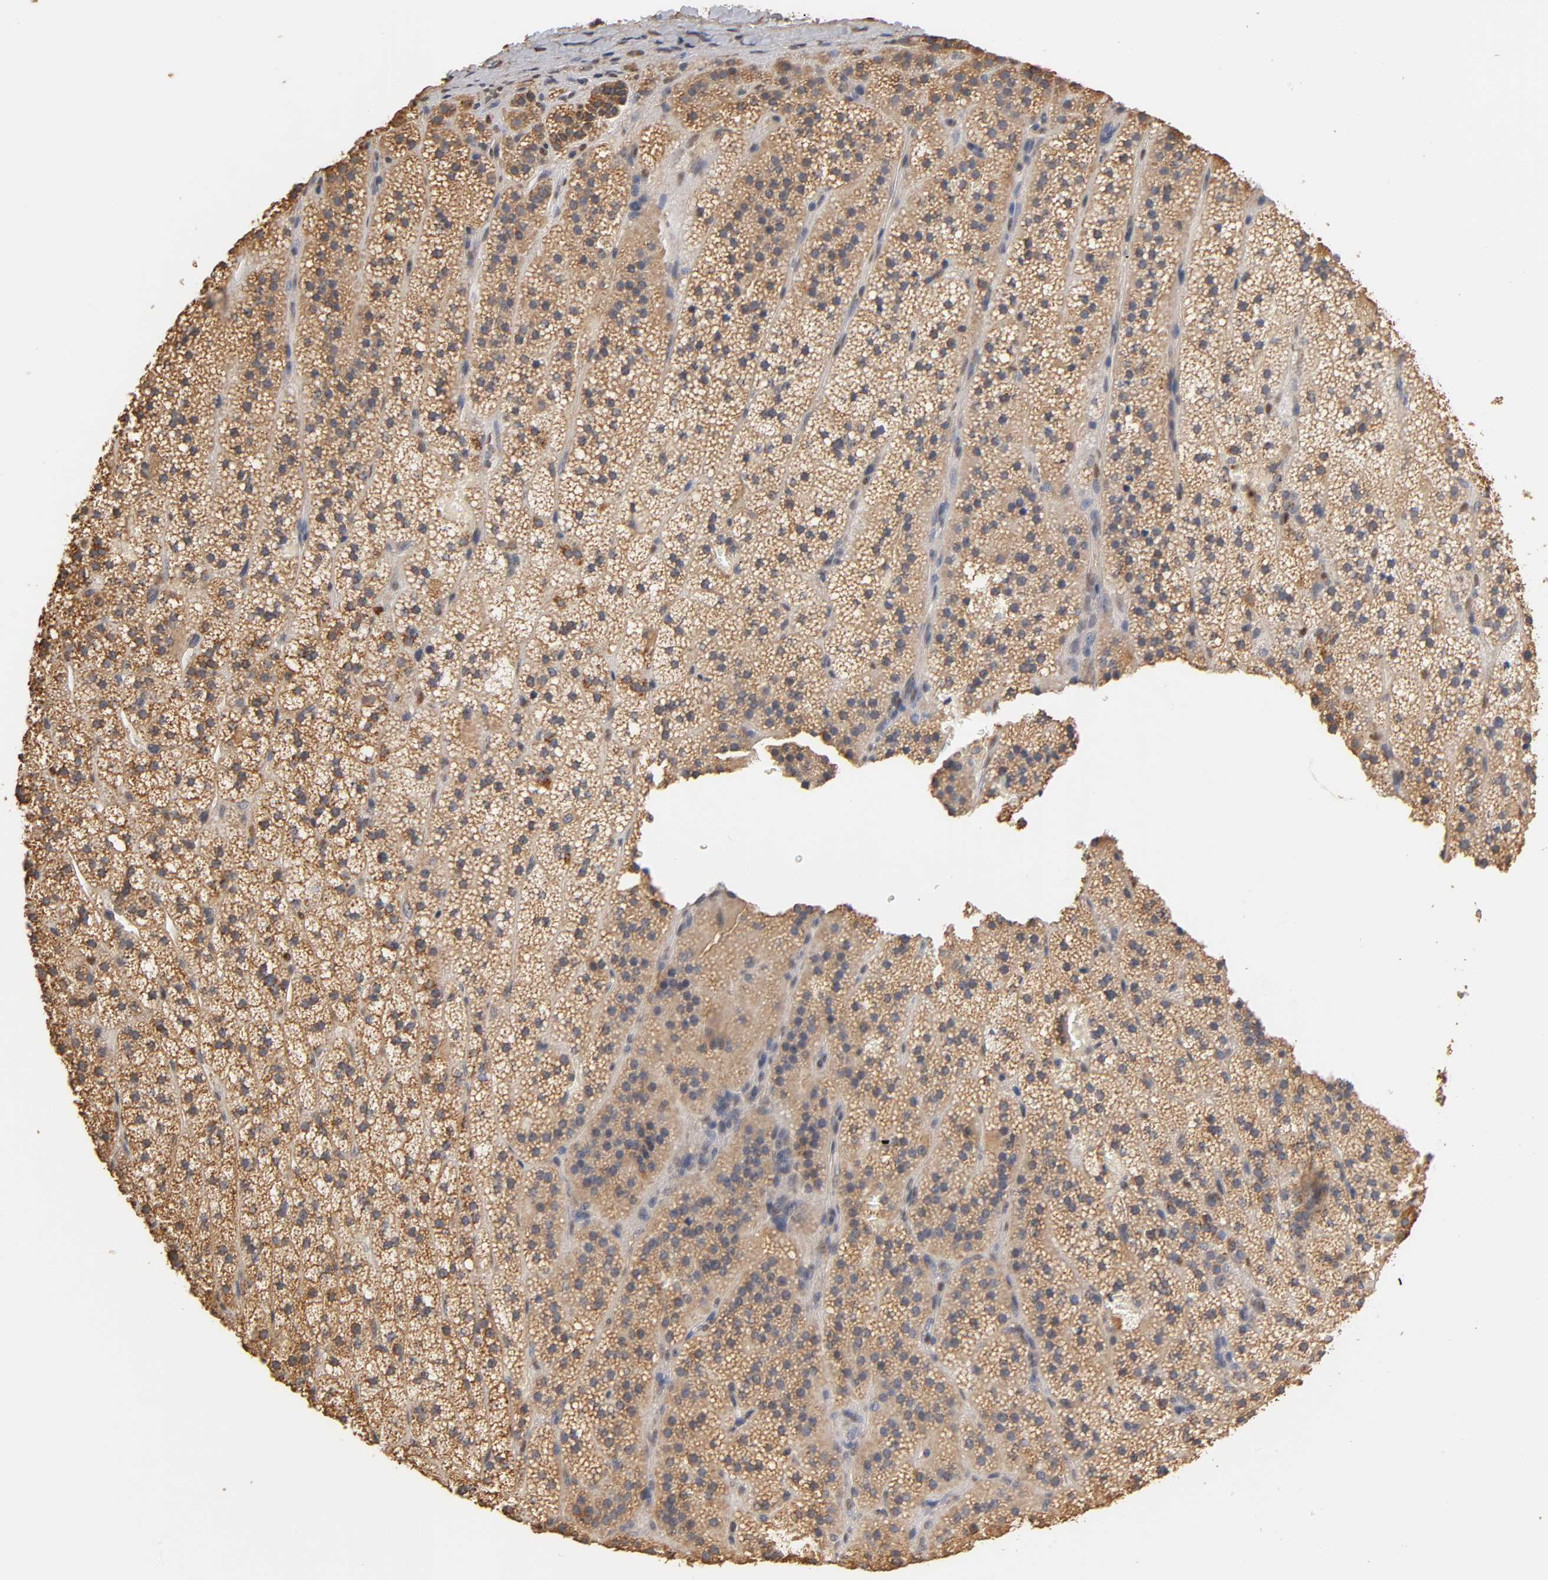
{"staining": {"intensity": "moderate", "quantity": ">75%", "location": "cytoplasmic/membranous"}, "tissue": "adrenal gland", "cell_type": "Glandular cells", "image_type": "normal", "snomed": [{"axis": "morphology", "description": "Normal tissue, NOS"}, {"axis": "topography", "description": "Adrenal gland"}], "caption": "A micrograph showing moderate cytoplasmic/membranous staining in about >75% of glandular cells in benign adrenal gland, as visualized by brown immunohistochemical staining.", "gene": "PKN1", "patient": {"sex": "male", "age": 35}}